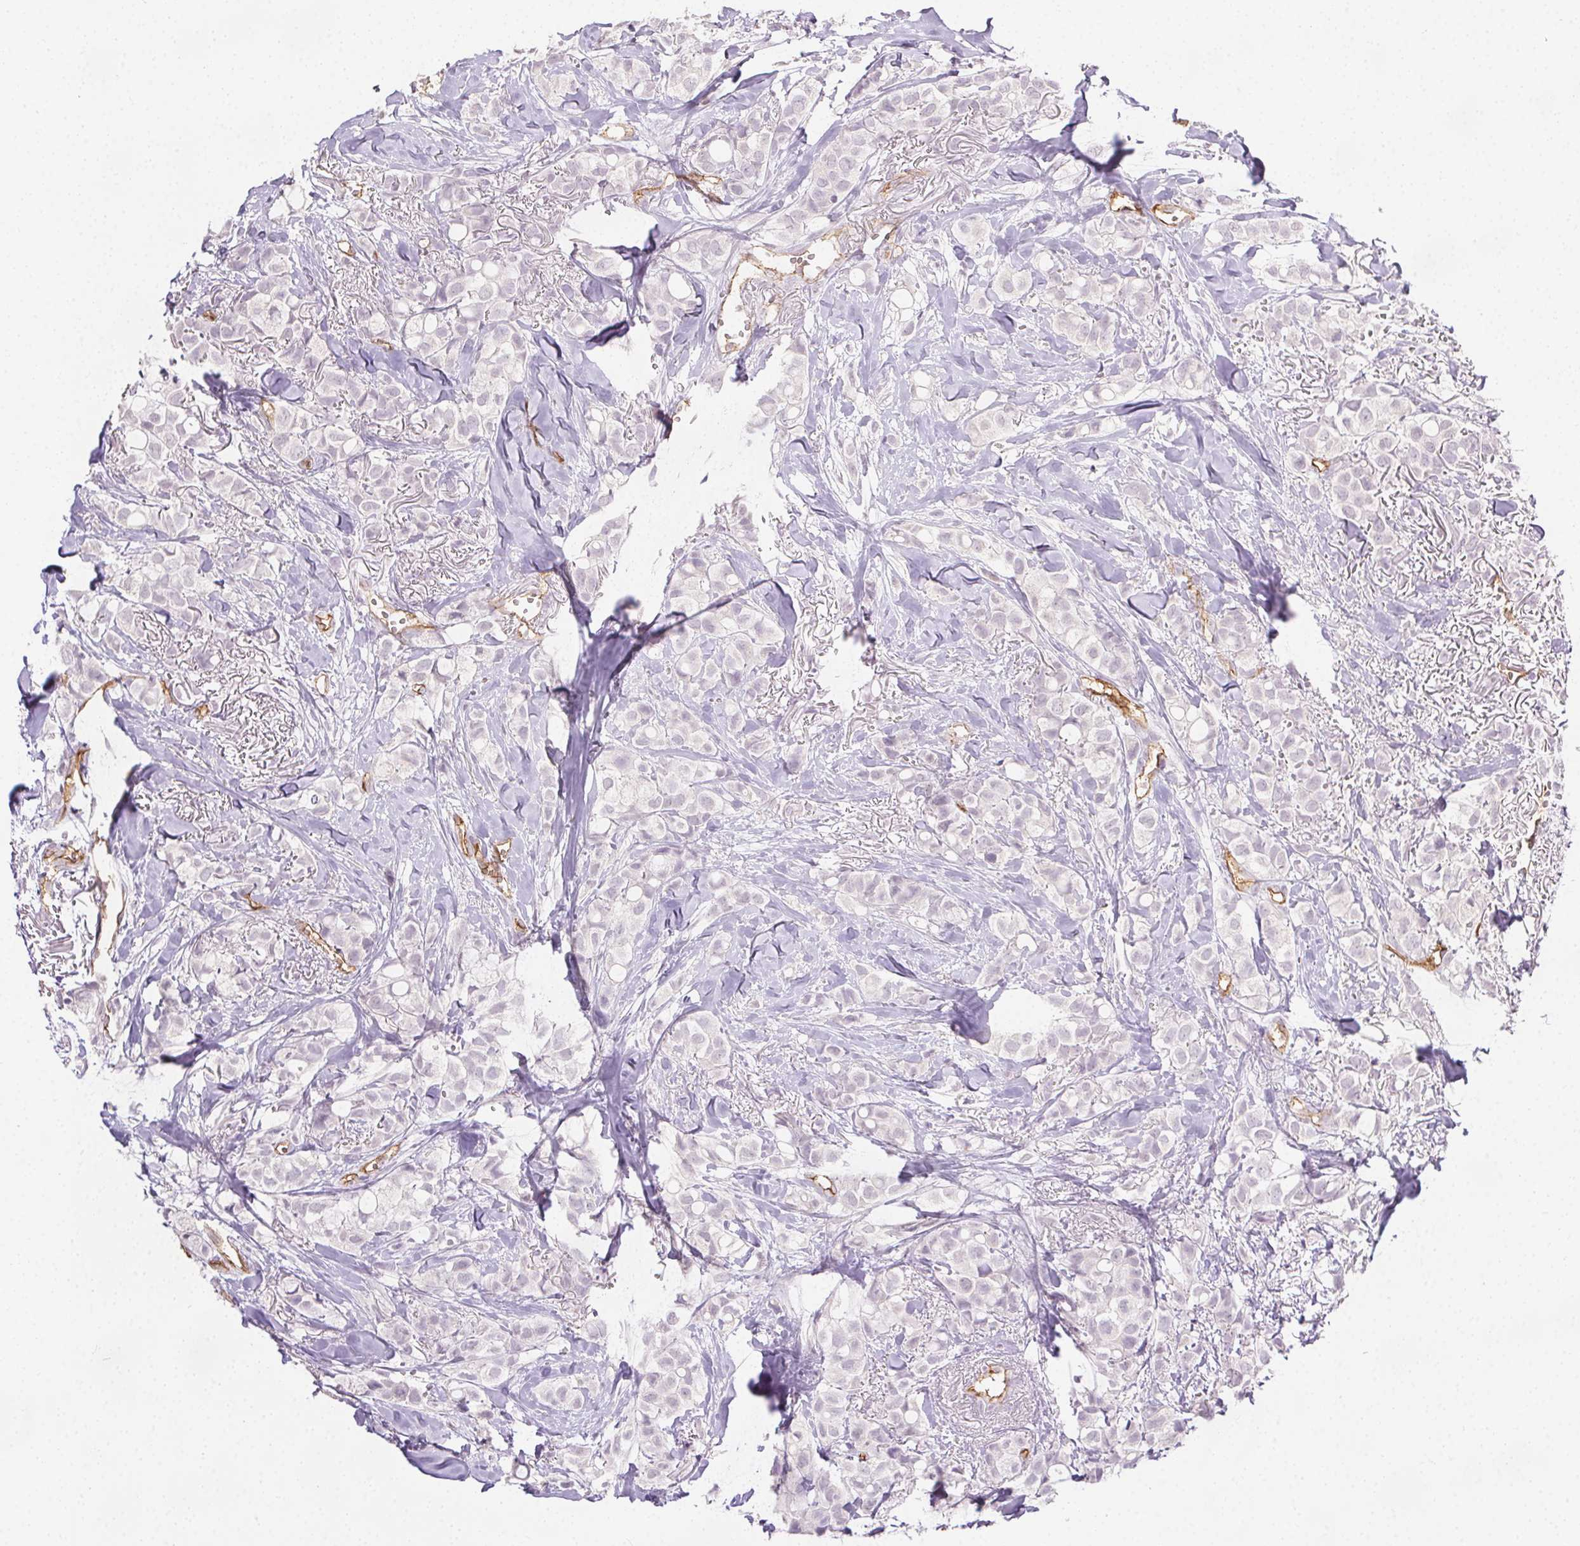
{"staining": {"intensity": "negative", "quantity": "none", "location": "none"}, "tissue": "breast cancer", "cell_type": "Tumor cells", "image_type": "cancer", "snomed": [{"axis": "morphology", "description": "Duct carcinoma"}, {"axis": "topography", "description": "Breast"}], "caption": "Tumor cells show no significant expression in breast invasive ductal carcinoma.", "gene": "PODXL", "patient": {"sex": "female", "age": 85}}